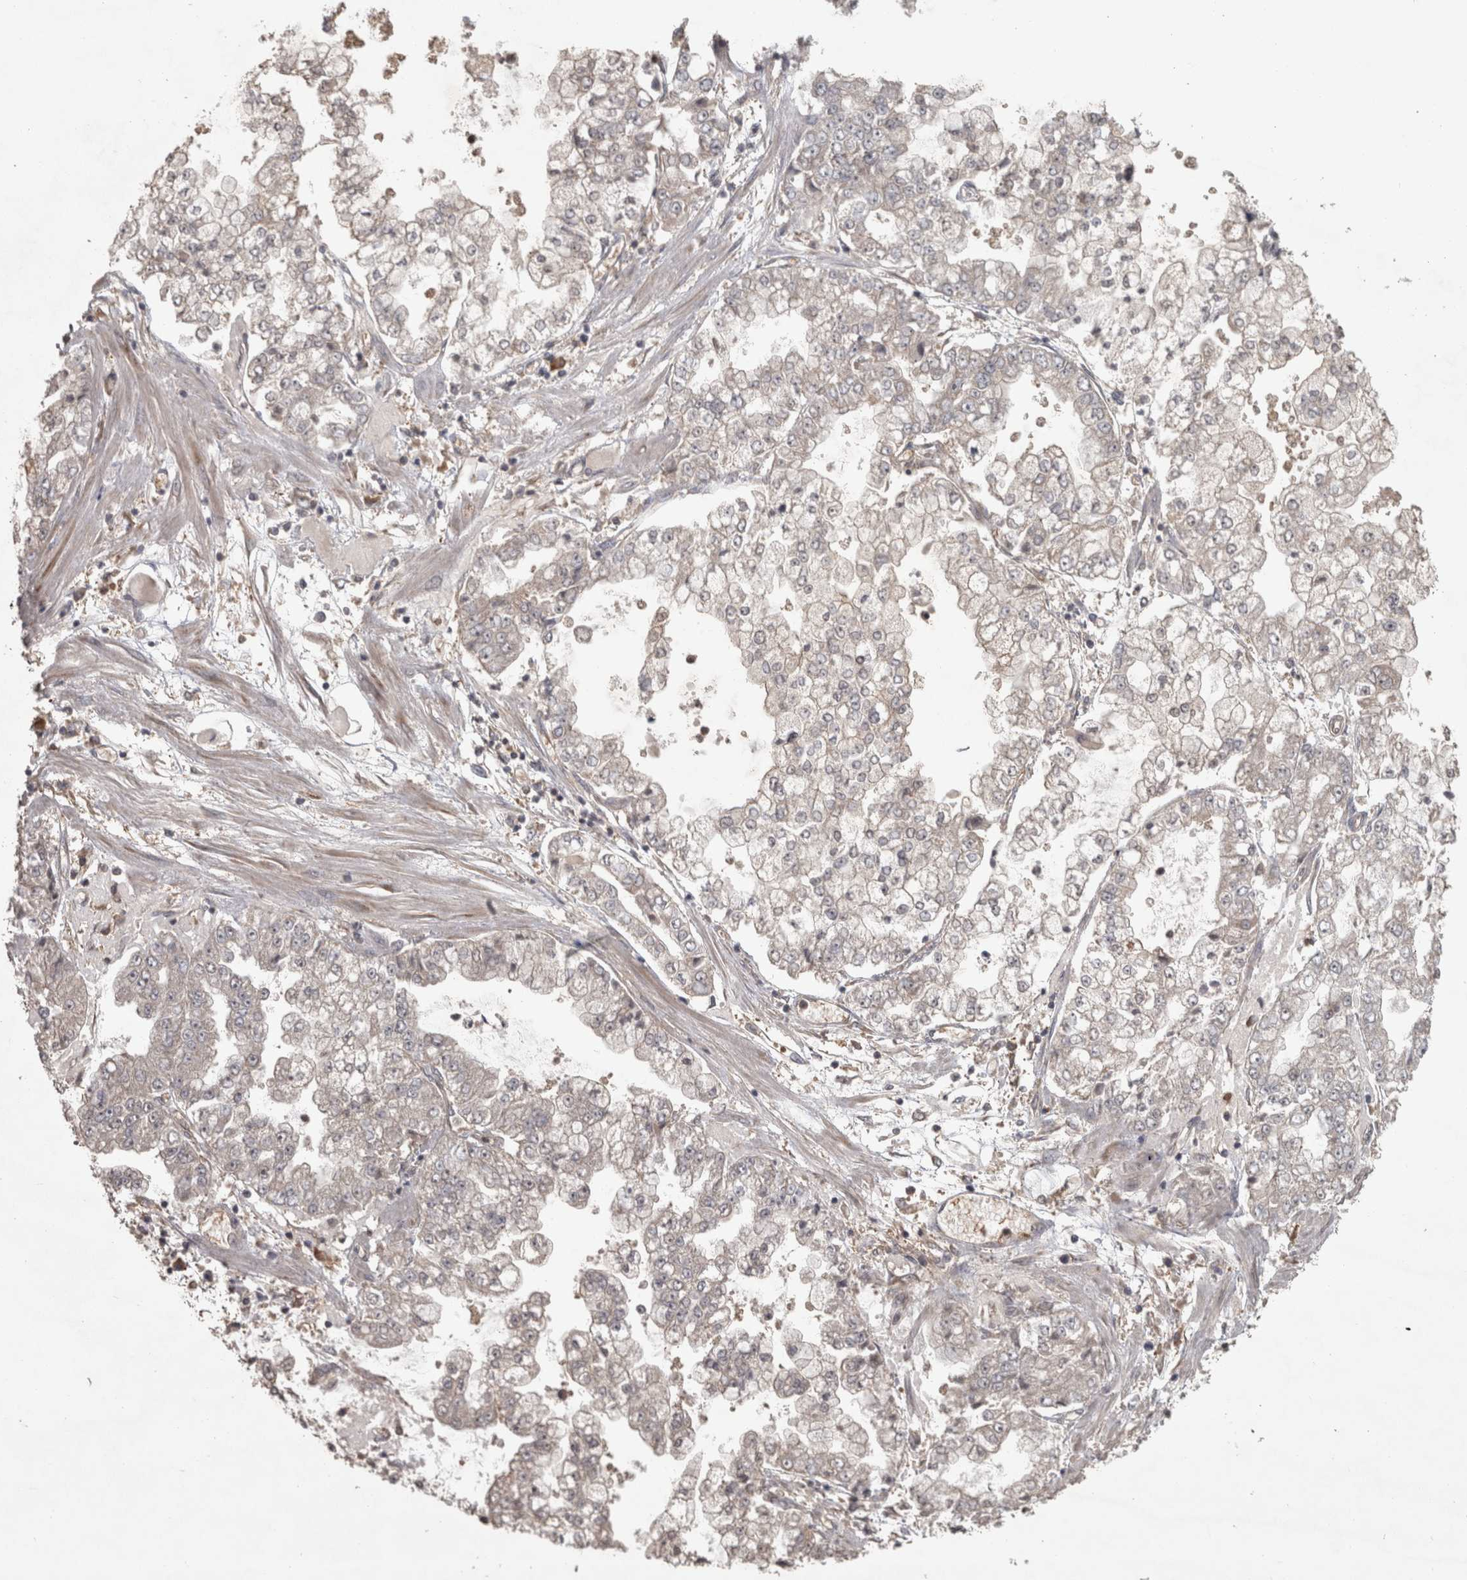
{"staining": {"intensity": "negative", "quantity": "none", "location": "none"}, "tissue": "stomach cancer", "cell_type": "Tumor cells", "image_type": "cancer", "snomed": [{"axis": "morphology", "description": "Adenocarcinoma, NOS"}, {"axis": "topography", "description": "Stomach"}], "caption": "A high-resolution photomicrograph shows IHC staining of stomach adenocarcinoma, which reveals no significant staining in tumor cells.", "gene": "MICU3", "patient": {"sex": "male", "age": 76}}